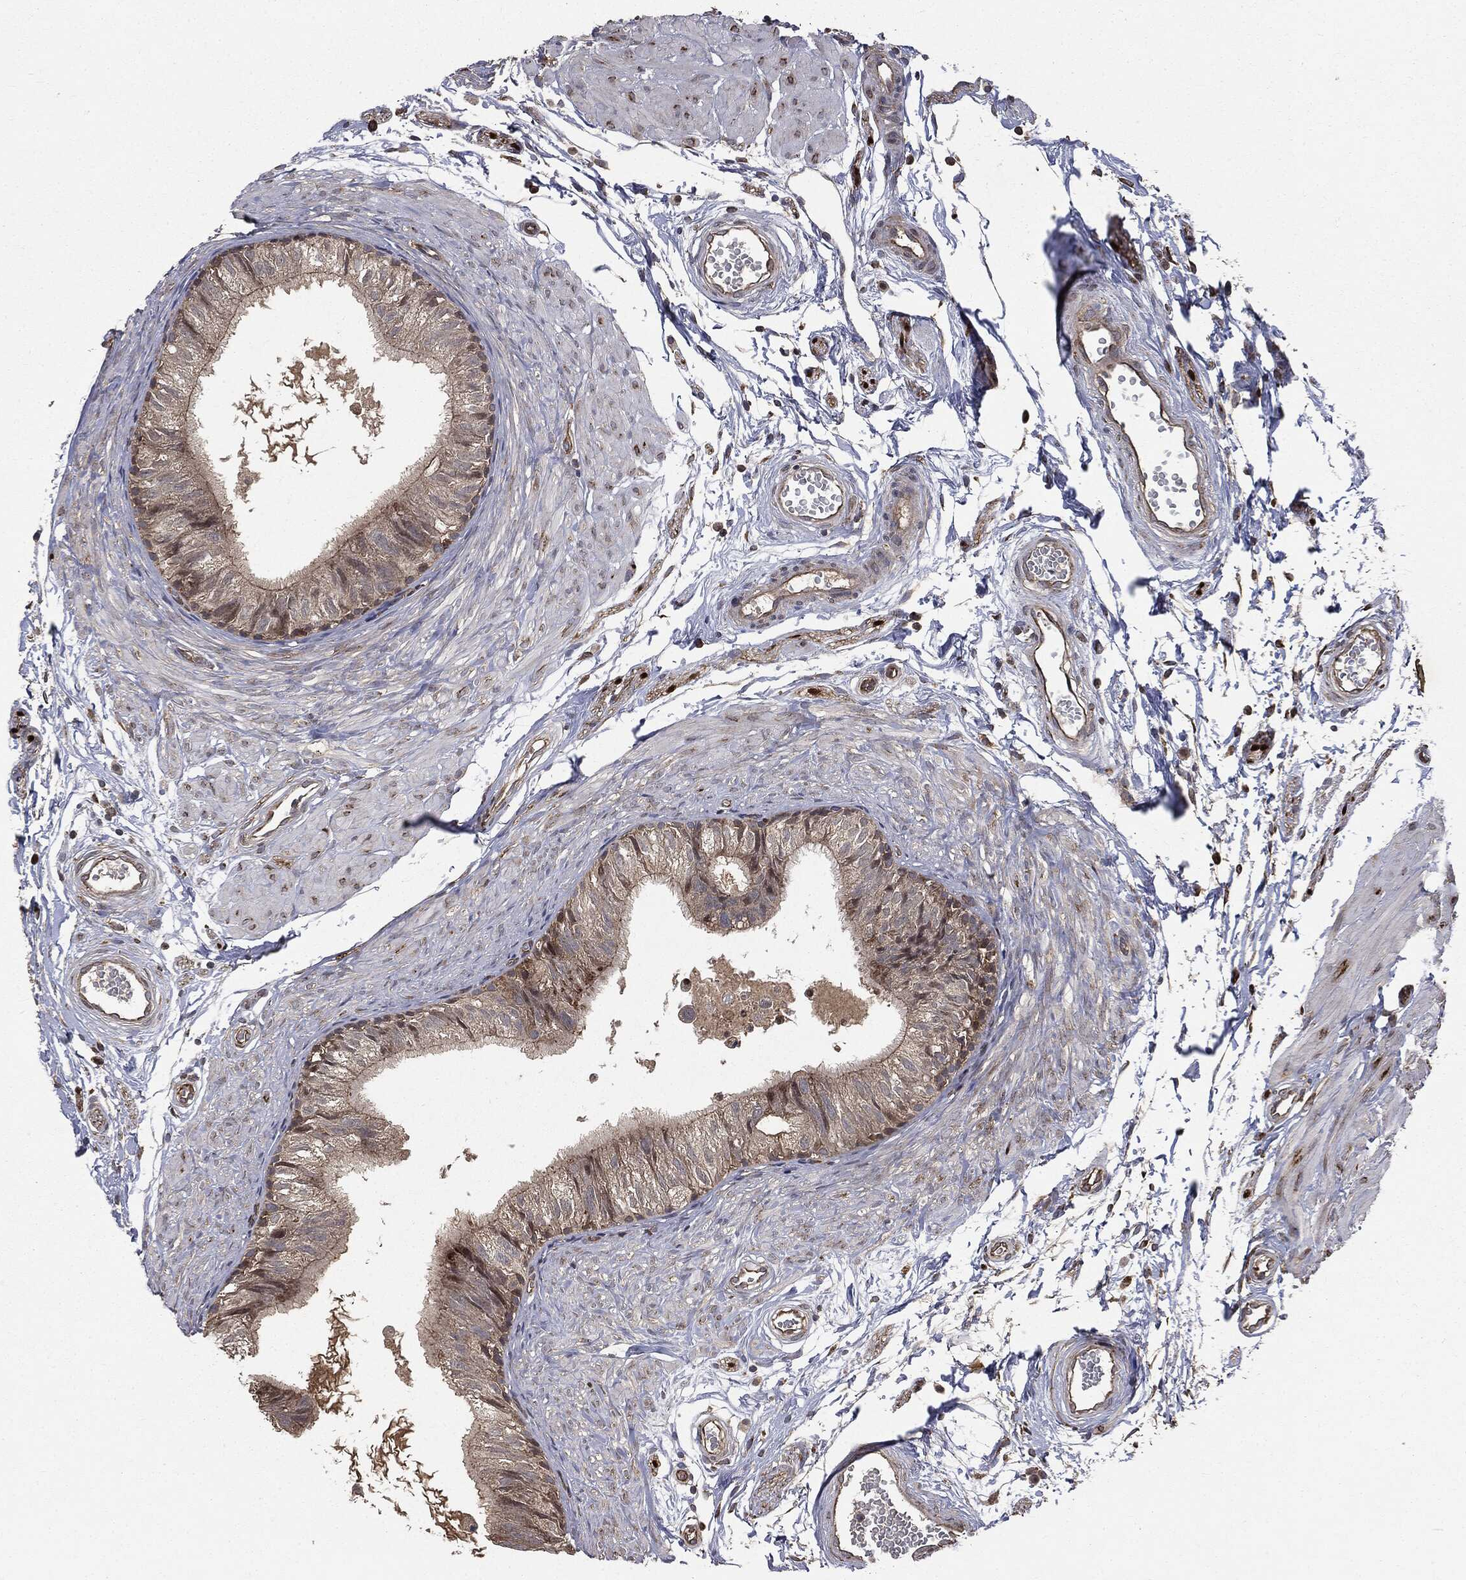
{"staining": {"intensity": "moderate", "quantity": "25%-75%", "location": "cytoplasmic/membranous"}, "tissue": "epididymis", "cell_type": "Glandular cells", "image_type": "normal", "snomed": [{"axis": "morphology", "description": "Normal tissue, NOS"}, {"axis": "topography", "description": "Epididymis"}], "caption": "Protein analysis of unremarkable epididymis displays moderate cytoplasmic/membranous expression in about 25%-75% of glandular cells. (brown staining indicates protein expression, while blue staining denotes nuclei).", "gene": "PLOD3", "patient": {"sex": "male", "age": 22}}